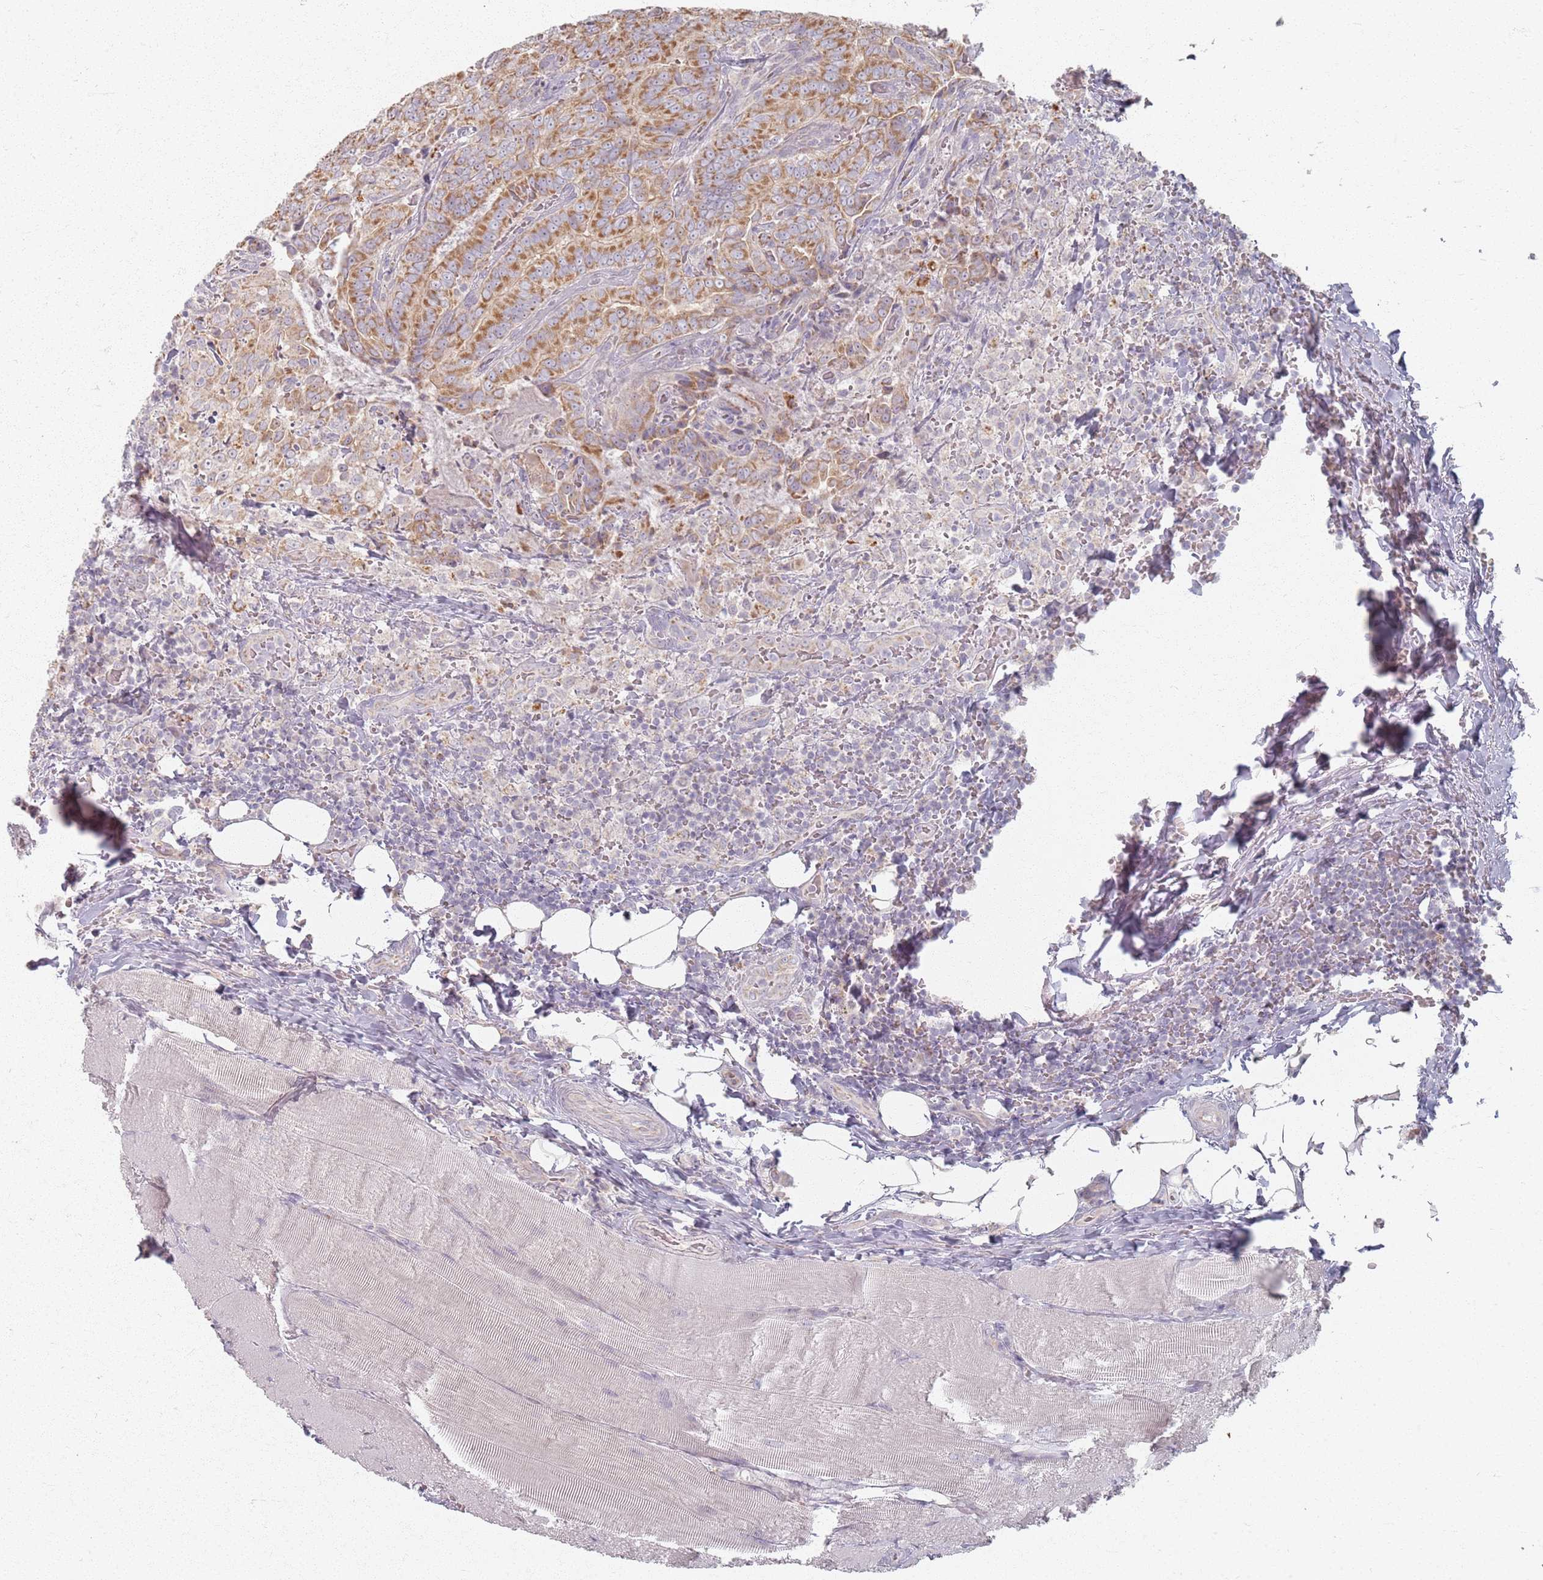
{"staining": {"intensity": "moderate", "quantity": ">75%", "location": "cytoplasmic/membranous"}, "tissue": "thyroid cancer", "cell_type": "Tumor cells", "image_type": "cancer", "snomed": [{"axis": "morphology", "description": "Papillary adenocarcinoma, NOS"}, {"axis": "topography", "description": "Thyroid gland"}], "caption": "The histopathology image displays staining of thyroid cancer, revealing moderate cytoplasmic/membranous protein staining (brown color) within tumor cells.", "gene": "PKD2L2", "patient": {"sex": "male", "age": 61}}